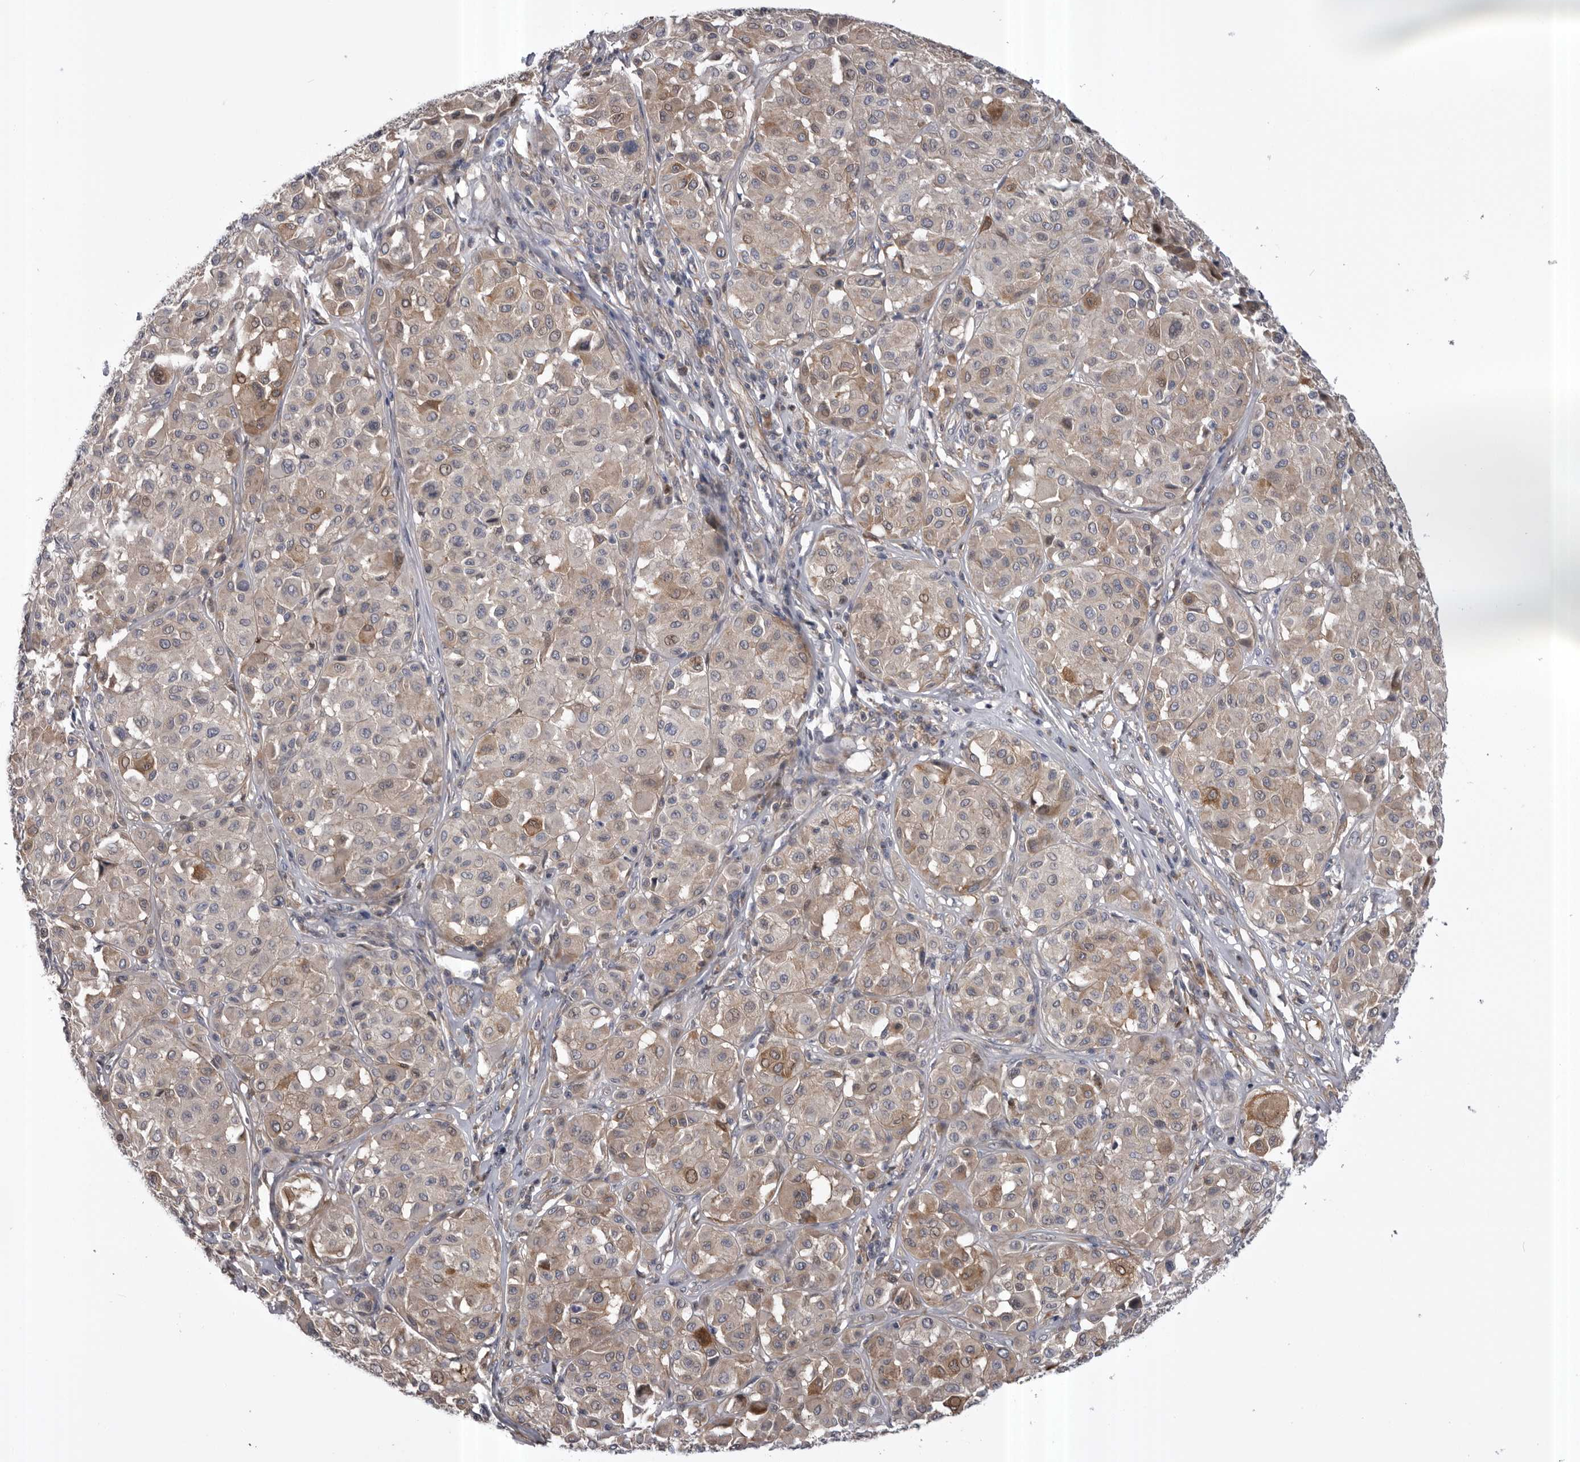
{"staining": {"intensity": "negative", "quantity": "none", "location": "none"}, "tissue": "melanoma", "cell_type": "Tumor cells", "image_type": "cancer", "snomed": [{"axis": "morphology", "description": "Malignant melanoma, Metastatic site"}, {"axis": "topography", "description": "Soft tissue"}], "caption": "Immunohistochemistry (IHC) of human melanoma reveals no expression in tumor cells. (DAB IHC visualized using brightfield microscopy, high magnification).", "gene": "RAB3GAP2", "patient": {"sex": "male", "age": 41}}